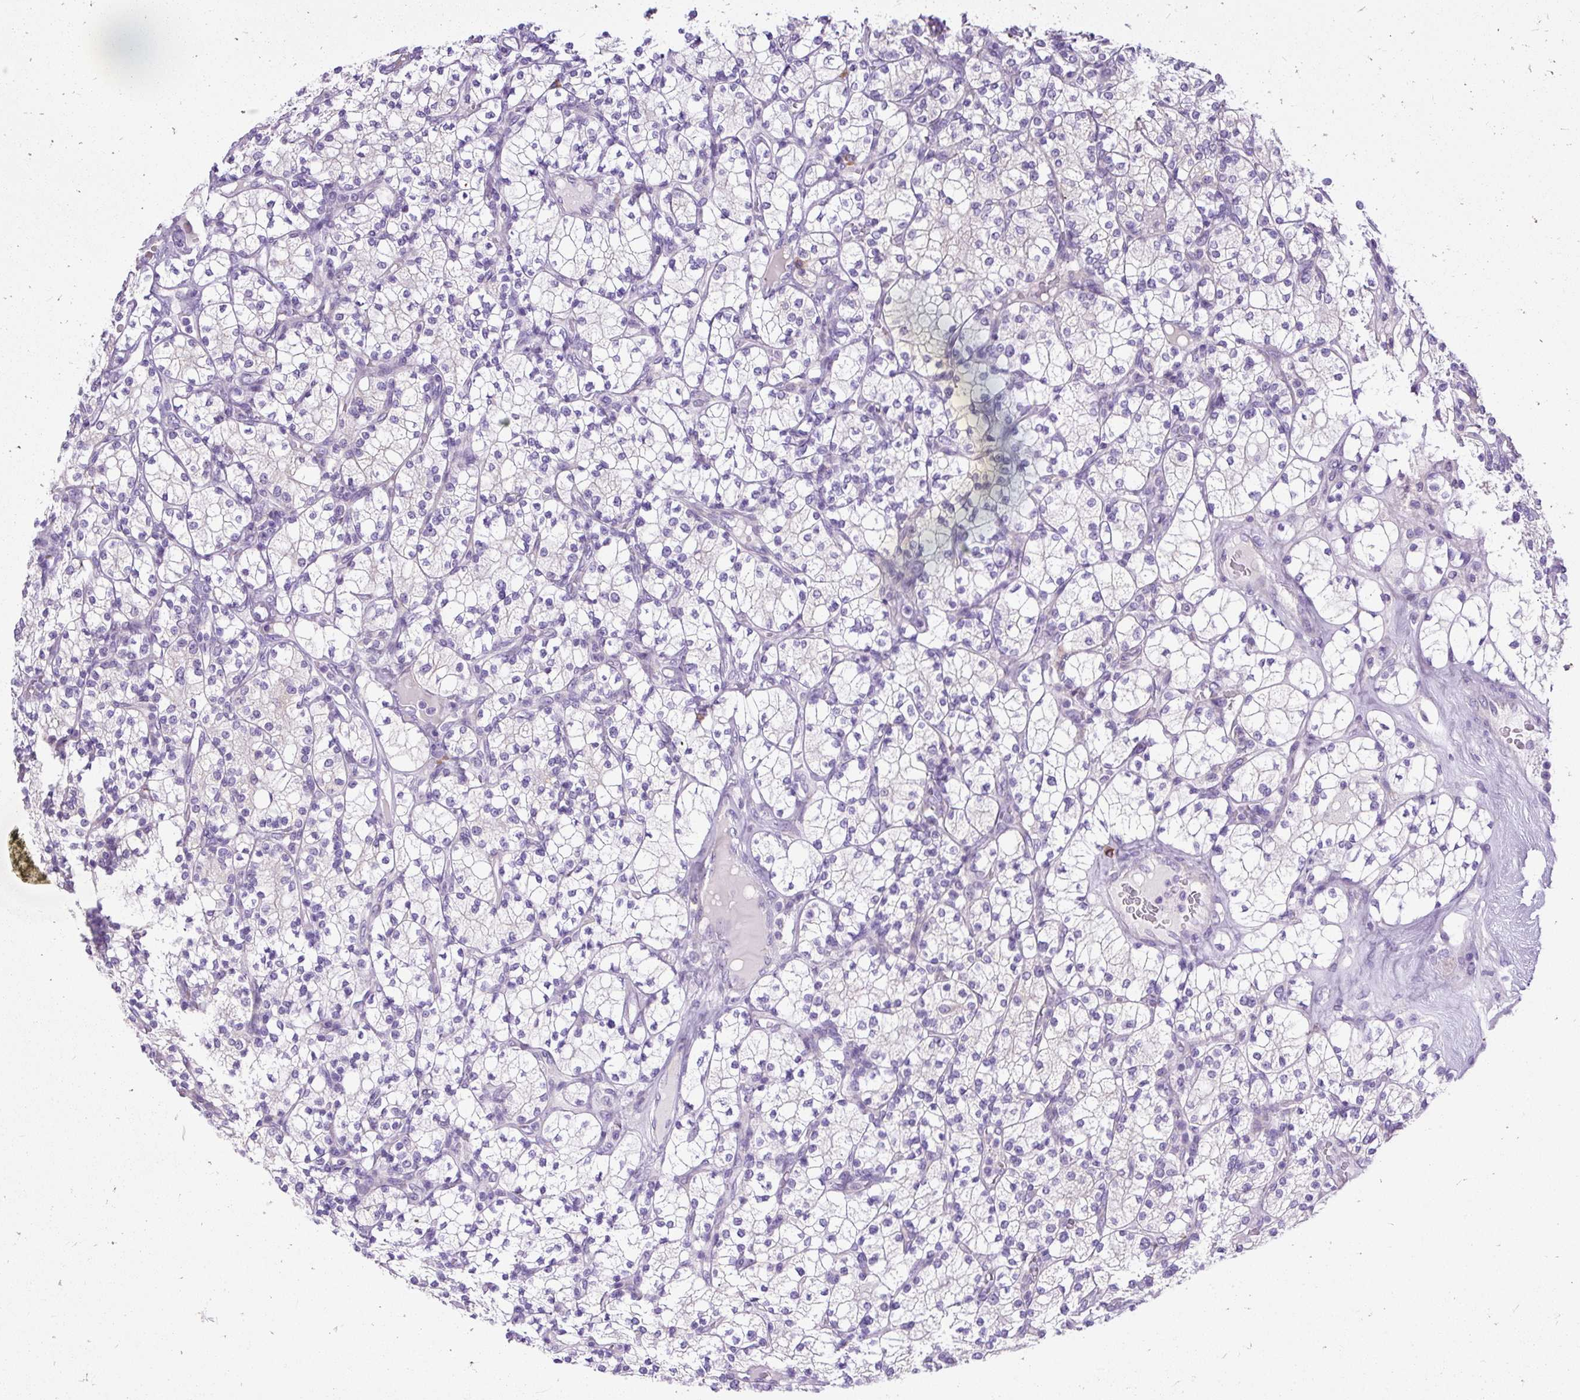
{"staining": {"intensity": "negative", "quantity": "none", "location": "none"}, "tissue": "renal cancer", "cell_type": "Tumor cells", "image_type": "cancer", "snomed": [{"axis": "morphology", "description": "Adenocarcinoma, NOS"}, {"axis": "topography", "description": "Kidney"}], "caption": "There is no significant staining in tumor cells of renal cancer (adenocarcinoma).", "gene": "SYBU", "patient": {"sex": "male", "age": 77}}